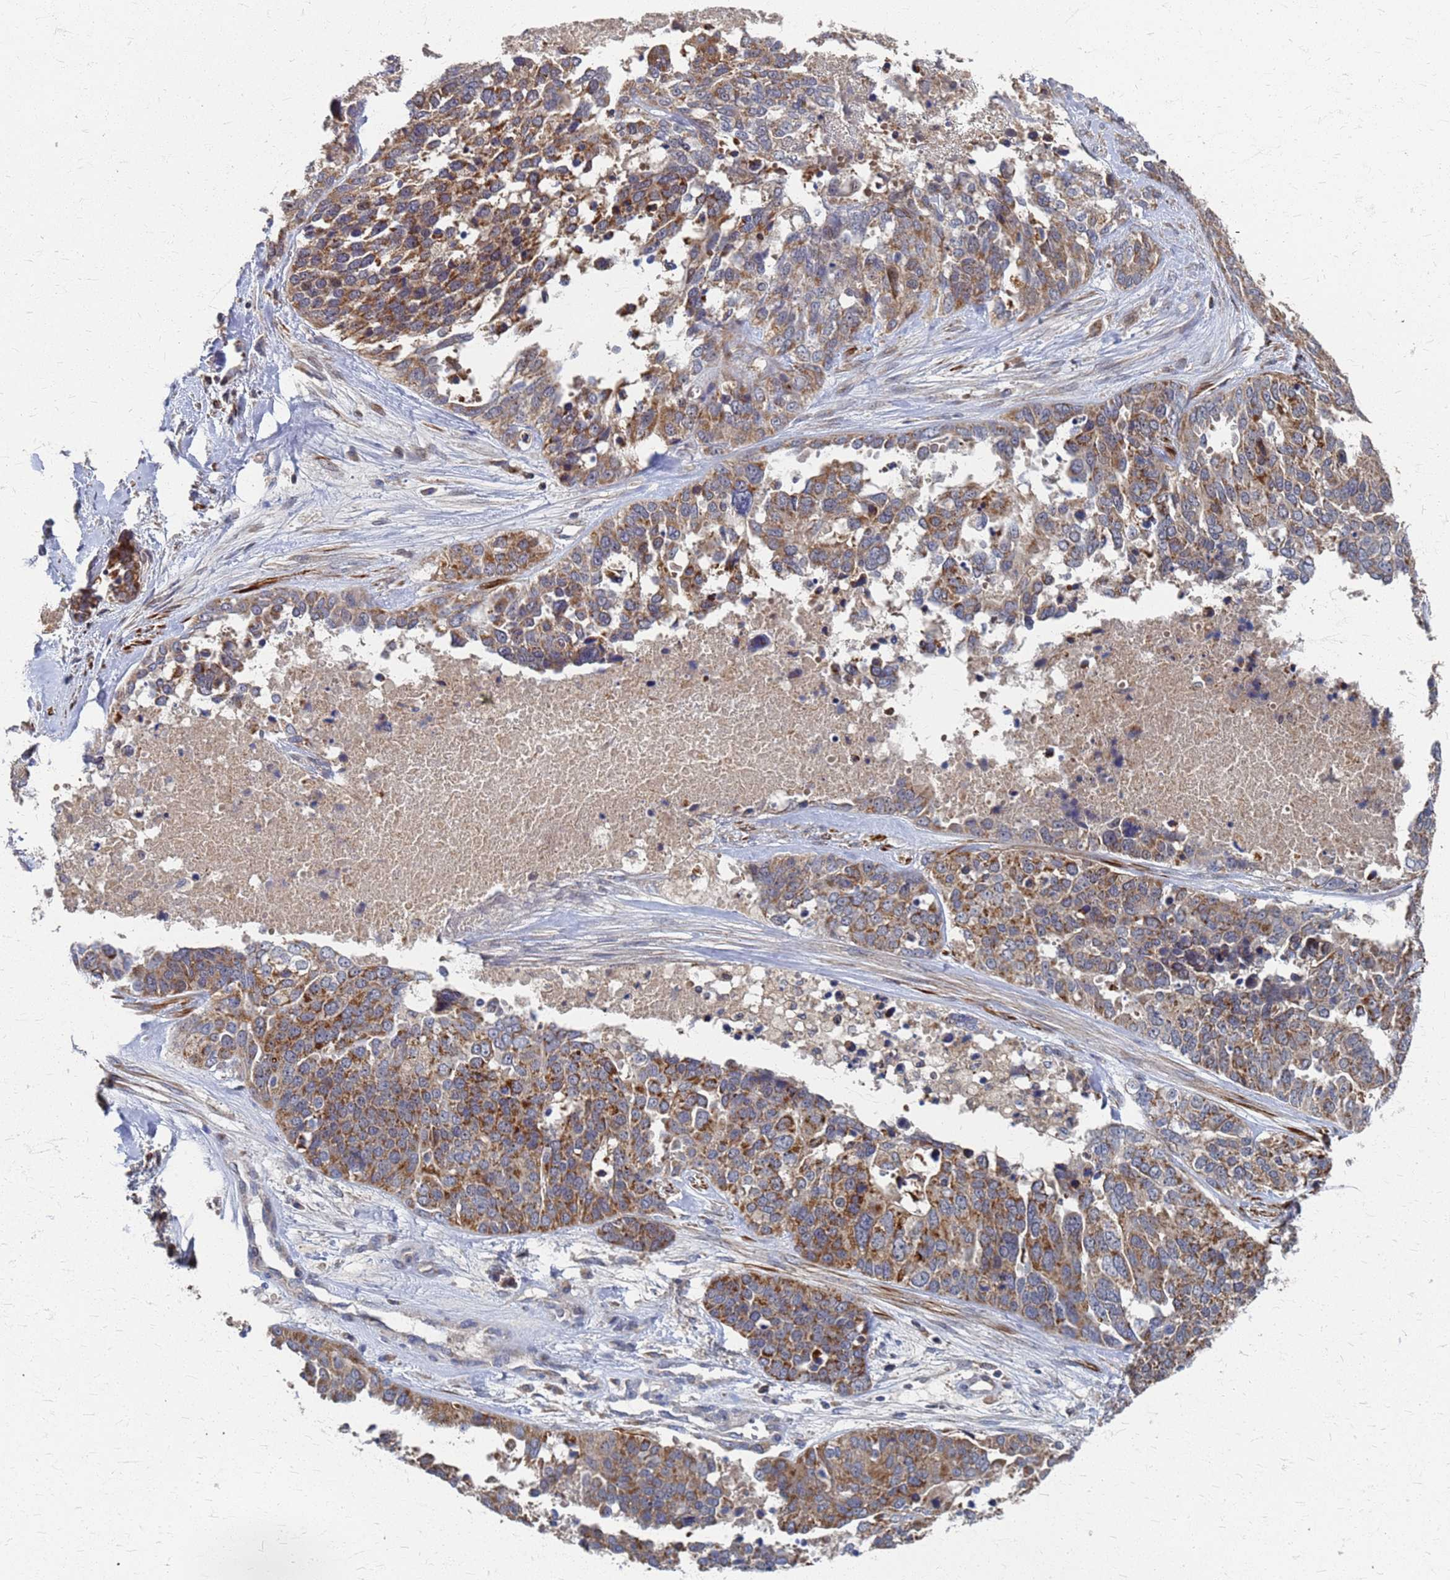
{"staining": {"intensity": "moderate", "quantity": ">75%", "location": "cytoplasmic/membranous"}, "tissue": "ovarian cancer", "cell_type": "Tumor cells", "image_type": "cancer", "snomed": [{"axis": "morphology", "description": "Cystadenocarcinoma, serous, NOS"}, {"axis": "topography", "description": "Ovary"}], "caption": "Ovarian cancer stained for a protein demonstrates moderate cytoplasmic/membranous positivity in tumor cells.", "gene": "ATPAF1", "patient": {"sex": "female", "age": 44}}